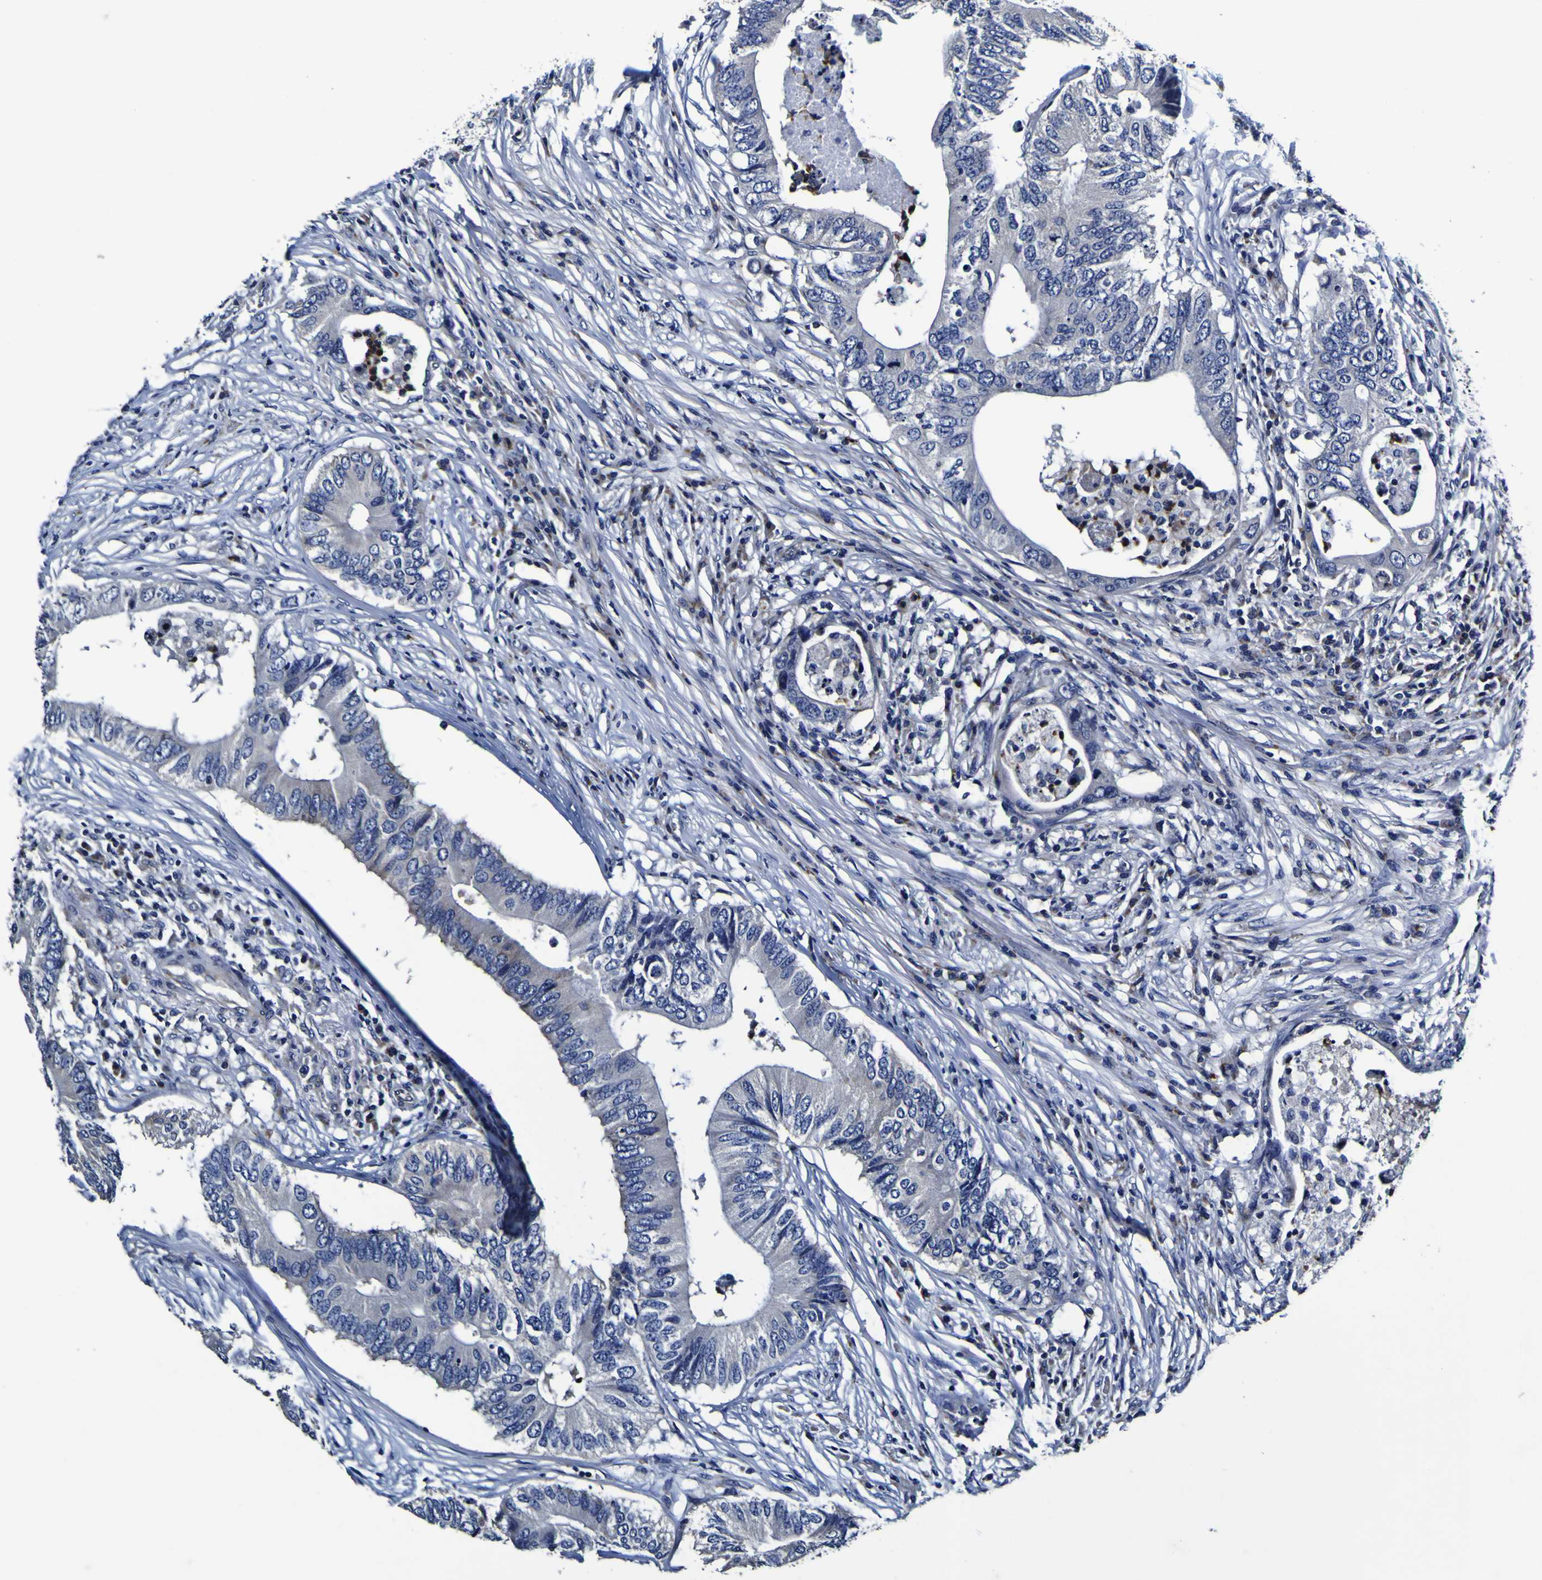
{"staining": {"intensity": "negative", "quantity": "none", "location": "none"}, "tissue": "colorectal cancer", "cell_type": "Tumor cells", "image_type": "cancer", "snomed": [{"axis": "morphology", "description": "Adenocarcinoma, NOS"}, {"axis": "topography", "description": "Colon"}], "caption": "Immunohistochemistry of human colorectal adenocarcinoma displays no staining in tumor cells.", "gene": "PANK4", "patient": {"sex": "male", "age": 71}}